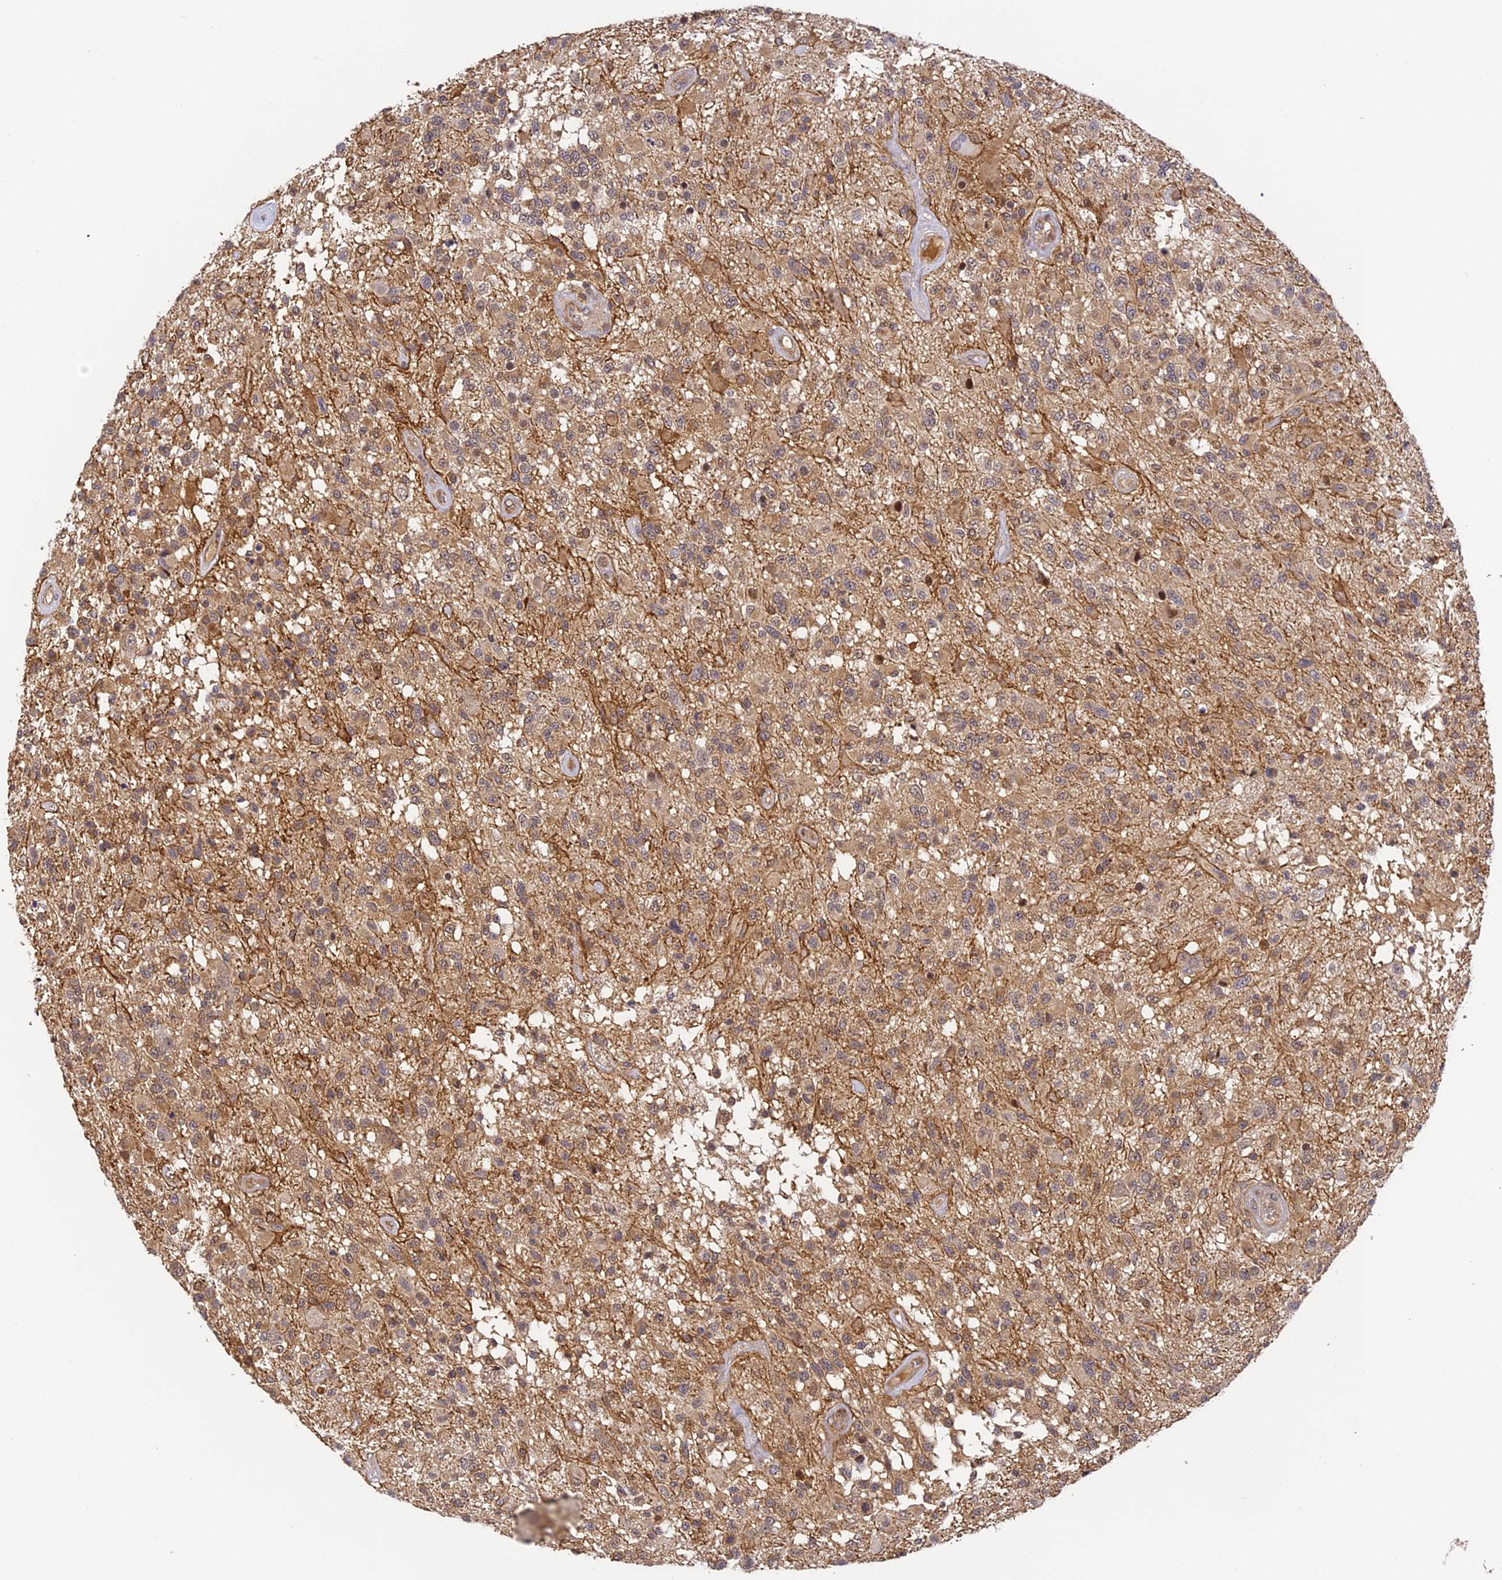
{"staining": {"intensity": "weak", "quantity": "25%-75%", "location": "cytoplasmic/membranous"}, "tissue": "glioma", "cell_type": "Tumor cells", "image_type": "cancer", "snomed": [{"axis": "morphology", "description": "Glioma, malignant, High grade"}, {"axis": "morphology", "description": "Glioblastoma, NOS"}, {"axis": "topography", "description": "Brain"}], "caption": "IHC micrograph of human high-grade glioma (malignant) stained for a protein (brown), which reveals low levels of weak cytoplasmic/membranous positivity in approximately 25%-75% of tumor cells.", "gene": "ZNF443", "patient": {"sex": "male", "age": 60}}